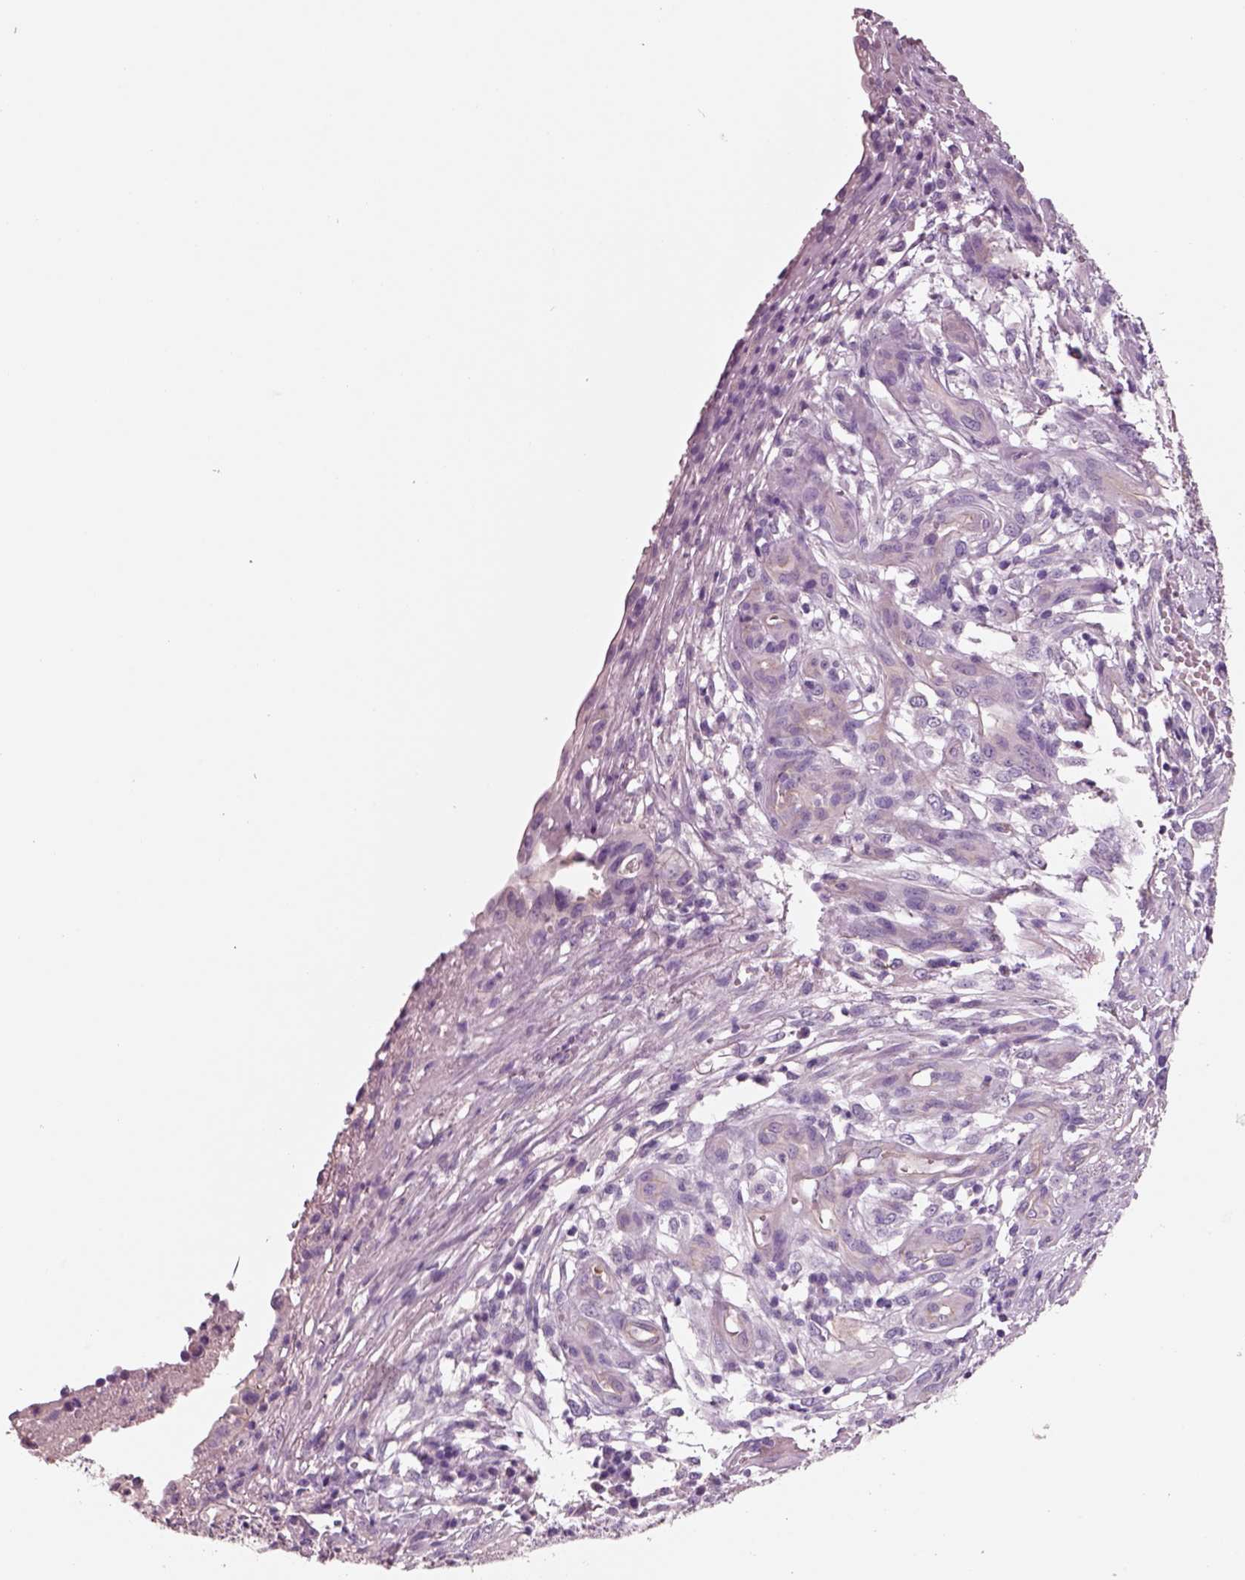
{"staining": {"intensity": "negative", "quantity": "none", "location": "none"}, "tissue": "stomach cancer", "cell_type": "Tumor cells", "image_type": "cancer", "snomed": [{"axis": "morphology", "description": "Adenocarcinoma, NOS"}, {"axis": "topography", "description": "Stomach, upper"}], "caption": "Immunohistochemical staining of human stomach cancer (adenocarcinoma) displays no significant staining in tumor cells.", "gene": "IGLL1", "patient": {"sex": "female", "age": 67}}